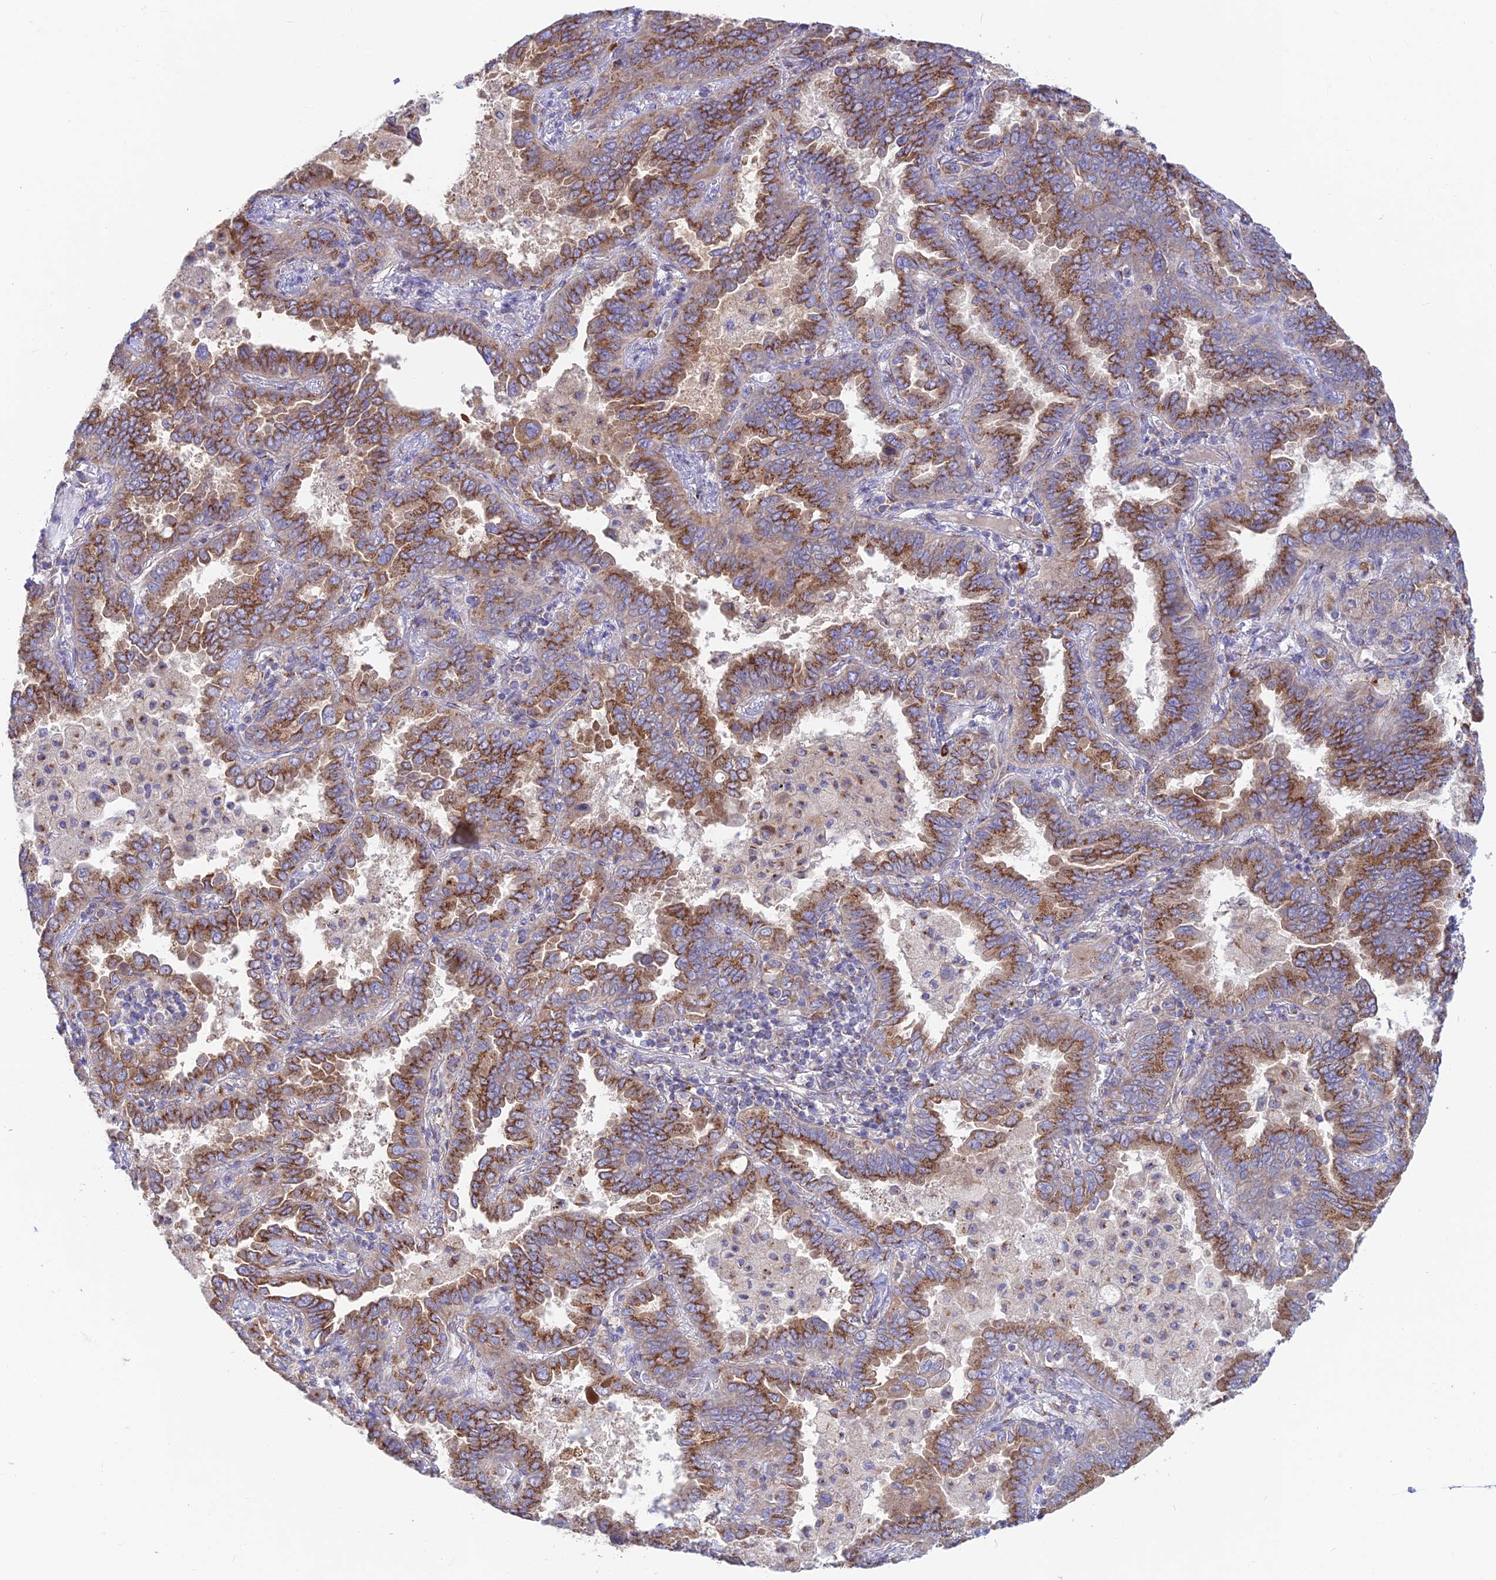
{"staining": {"intensity": "strong", "quantity": ">75%", "location": "cytoplasmic/membranous"}, "tissue": "lung cancer", "cell_type": "Tumor cells", "image_type": "cancer", "snomed": [{"axis": "morphology", "description": "Adenocarcinoma, NOS"}, {"axis": "topography", "description": "Lung"}], "caption": "Lung cancer (adenocarcinoma) was stained to show a protein in brown. There is high levels of strong cytoplasmic/membranous staining in about >75% of tumor cells.", "gene": "GOLGA3", "patient": {"sex": "male", "age": 64}}